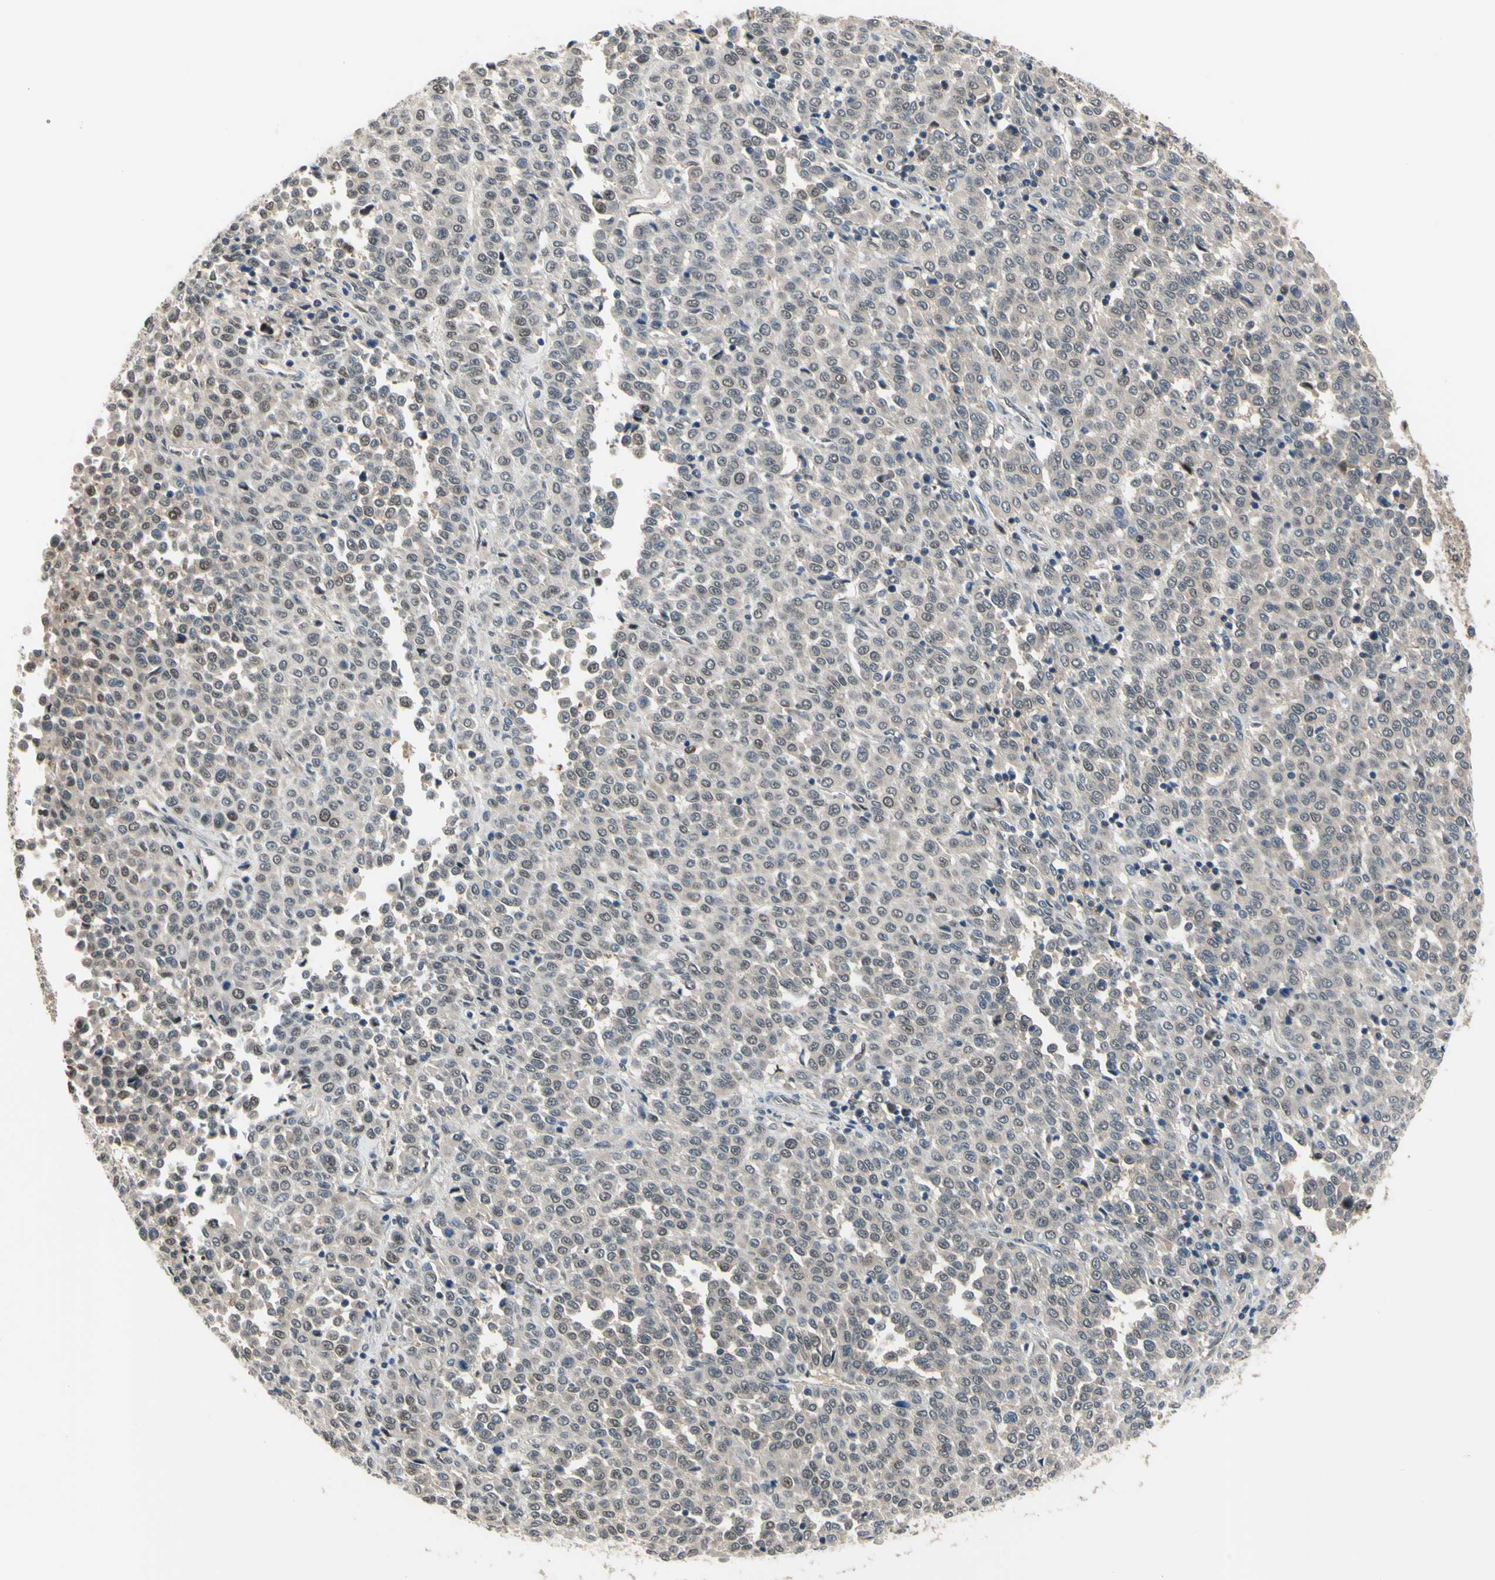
{"staining": {"intensity": "weak", "quantity": ">75%", "location": "nuclear"}, "tissue": "melanoma", "cell_type": "Tumor cells", "image_type": "cancer", "snomed": [{"axis": "morphology", "description": "Malignant melanoma, Metastatic site"}, {"axis": "topography", "description": "Pancreas"}], "caption": "High-magnification brightfield microscopy of malignant melanoma (metastatic site) stained with DAB (brown) and counterstained with hematoxylin (blue). tumor cells exhibit weak nuclear positivity is present in about>75% of cells.", "gene": "HSPA4", "patient": {"sex": "female", "age": 30}}